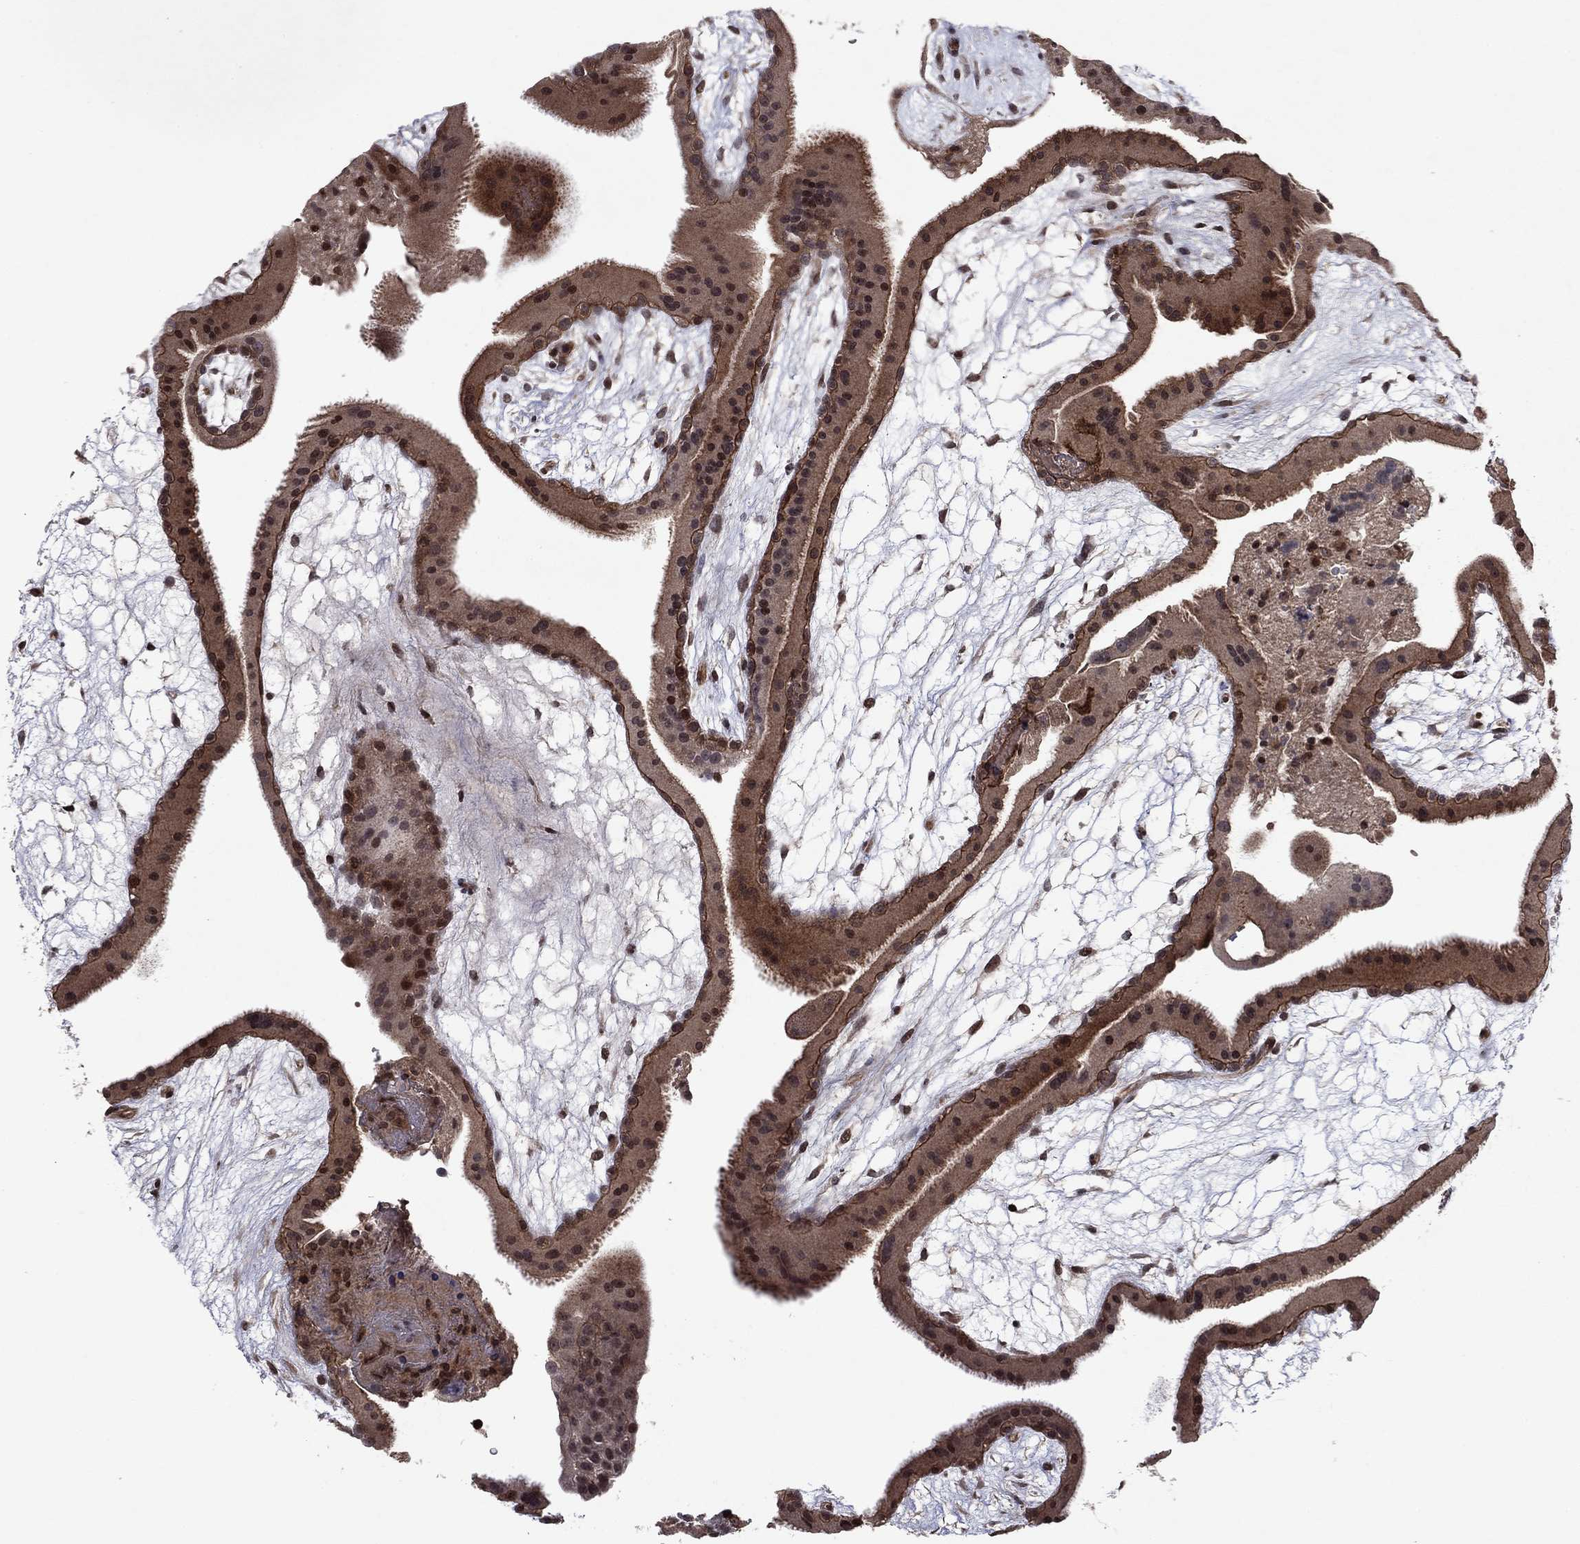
{"staining": {"intensity": "weak", "quantity": "<25%", "location": "cytoplasmic/membranous"}, "tissue": "placenta", "cell_type": "Decidual cells", "image_type": "normal", "snomed": [{"axis": "morphology", "description": "Normal tissue, NOS"}, {"axis": "topography", "description": "Placenta"}], "caption": "Immunohistochemical staining of normal human placenta demonstrates no significant expression in decidual cells.", "gene": "SORBS1", "patient": {"sex": "female", "age": 19}}